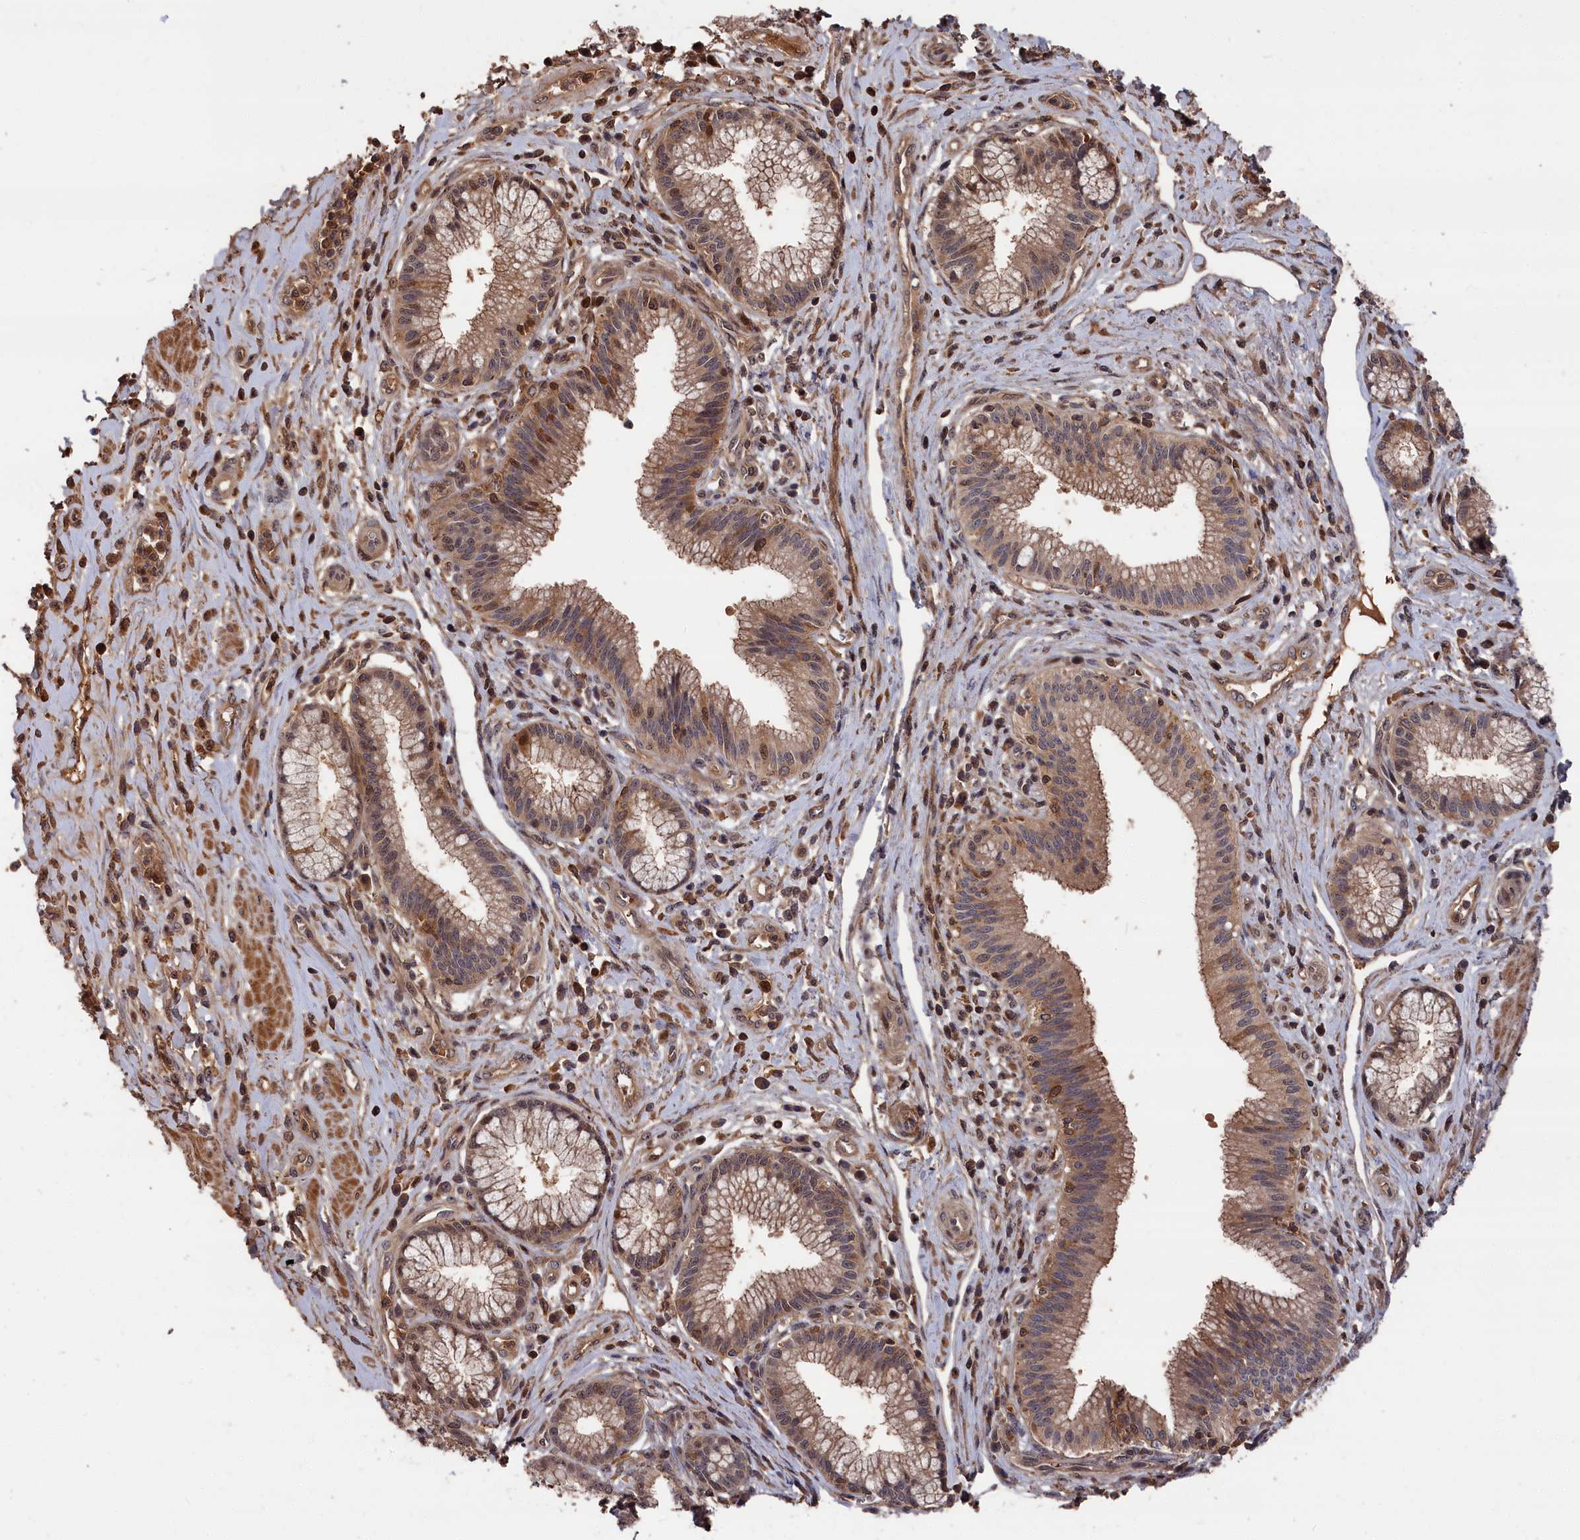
{"staining": {"intensity": "moderate", "quantity": ">75%", "location": "cytoplasmic/membranous,nuclear"}, "tissue": "pancreatic cancer", "cell_type": "Tumor cells", "image_type": "cancer", "snomed": [{"axis": "morphology", "description": "Adenocarcinoma, NOS"}, {"axis": "topography", "description": "Pancreas"}], "caption": "Pancreatic cancer (adenocarcinoma) tissue shows moderate cytoplasmic/membranous and nuclear expression in approximately >75% of tumor cells The staining is performed using DAB brown chromogen to label protein expression. The nuclei are counter-stained blue using hematoxylin.", "gene": "RMI2", "patient": {"sex": "male", "age": 72}}